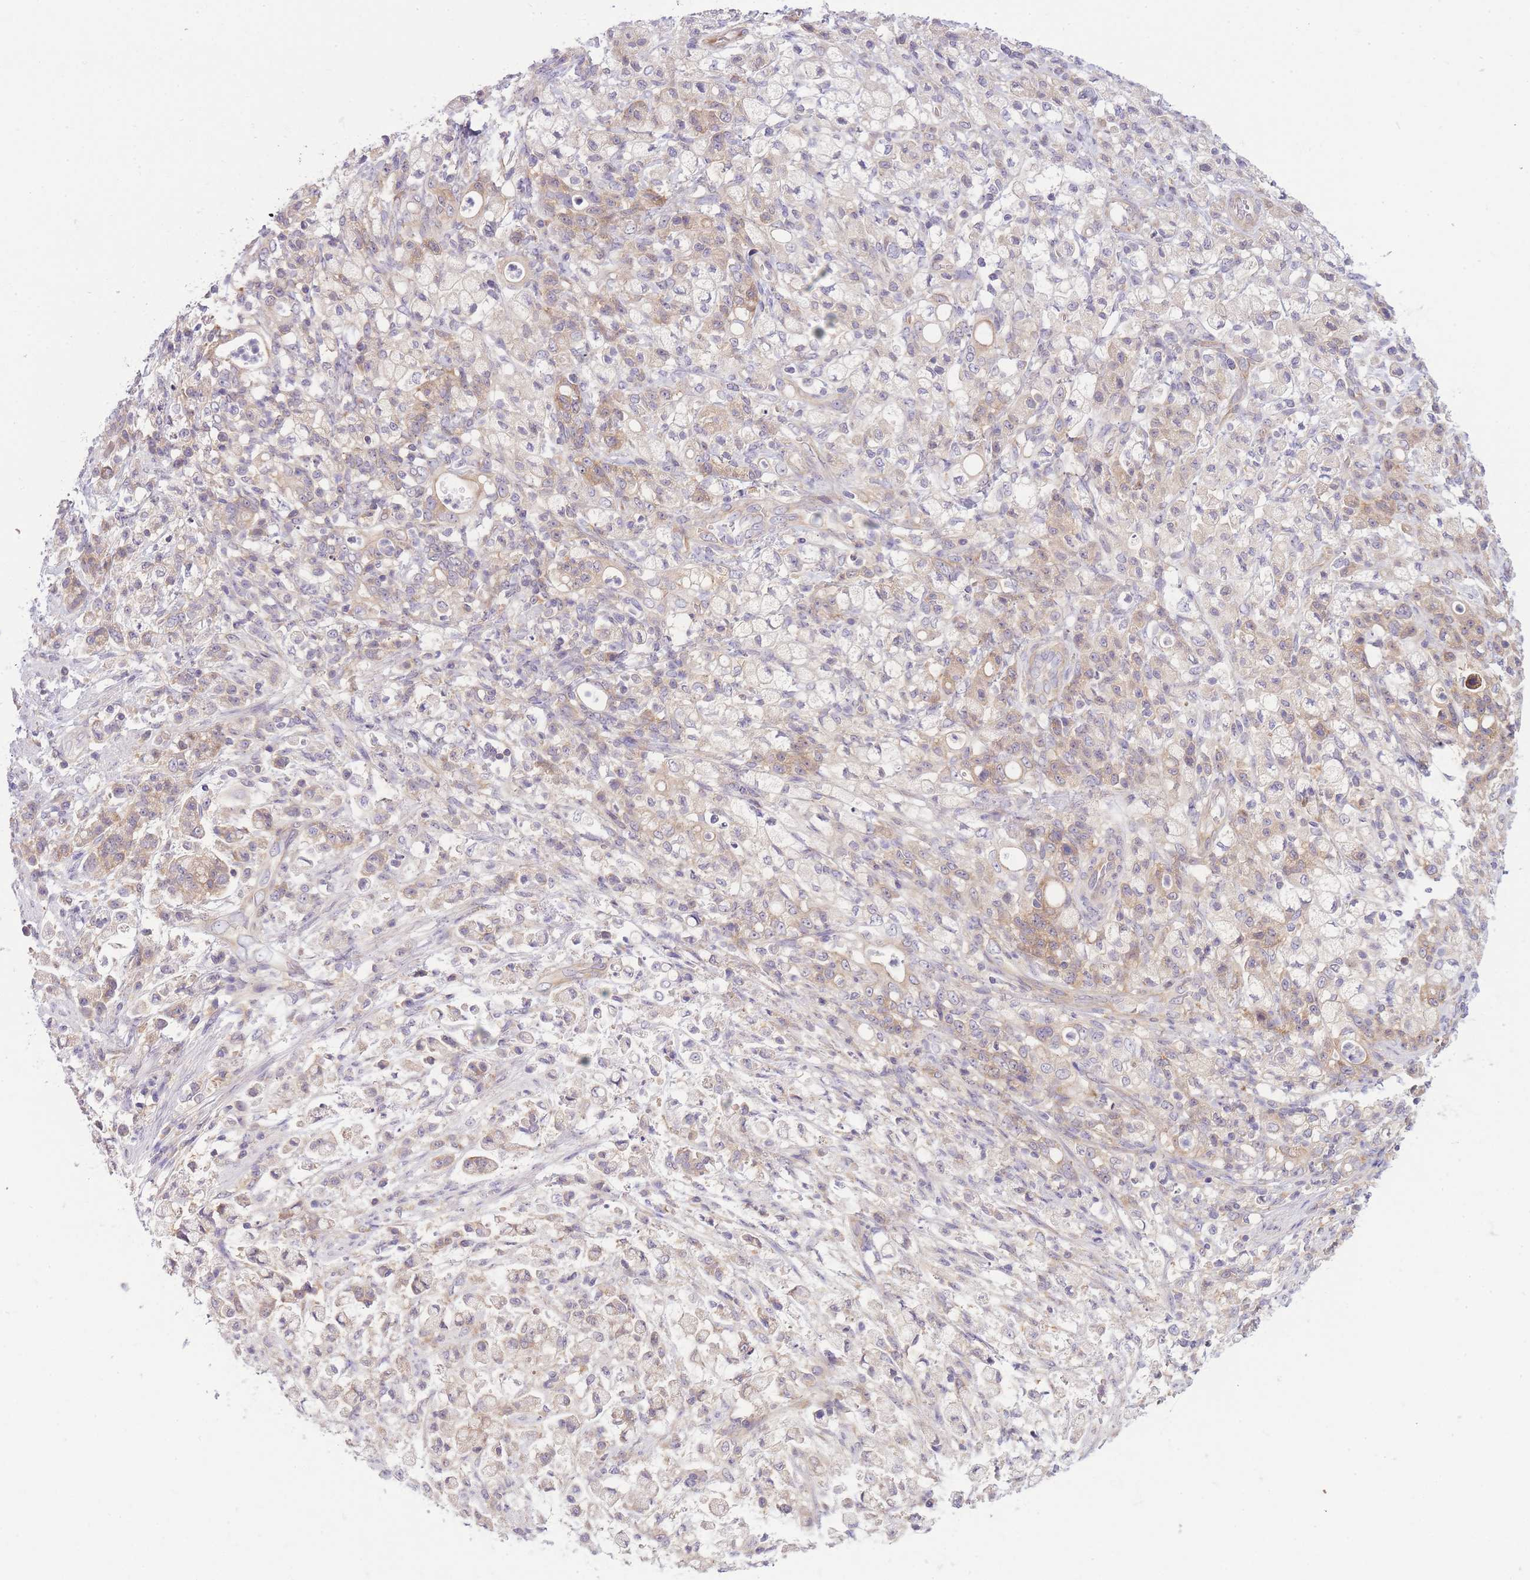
{"staining": {"intensity": "weak", "quantity": ">75%", "location": "cytoplasmic/membranous"}, "tissue": "stomach cancer", "cell_type": "Tumor cells", "image_type": "cancer", "snomed": [{"axis": "morphology", "description": "Adenocarcinoma, NOS"}, {"axis": "topography", "description": "Stomach"}], "caption": "Human adenocarcinoma (stomach) stained with a brown dye shows weak cytoplasmic/membranous positive positivity in approximately >75% of tumor cells.", "gene": "PFDN6", "patient": {"sex": "female", "age": 60}}